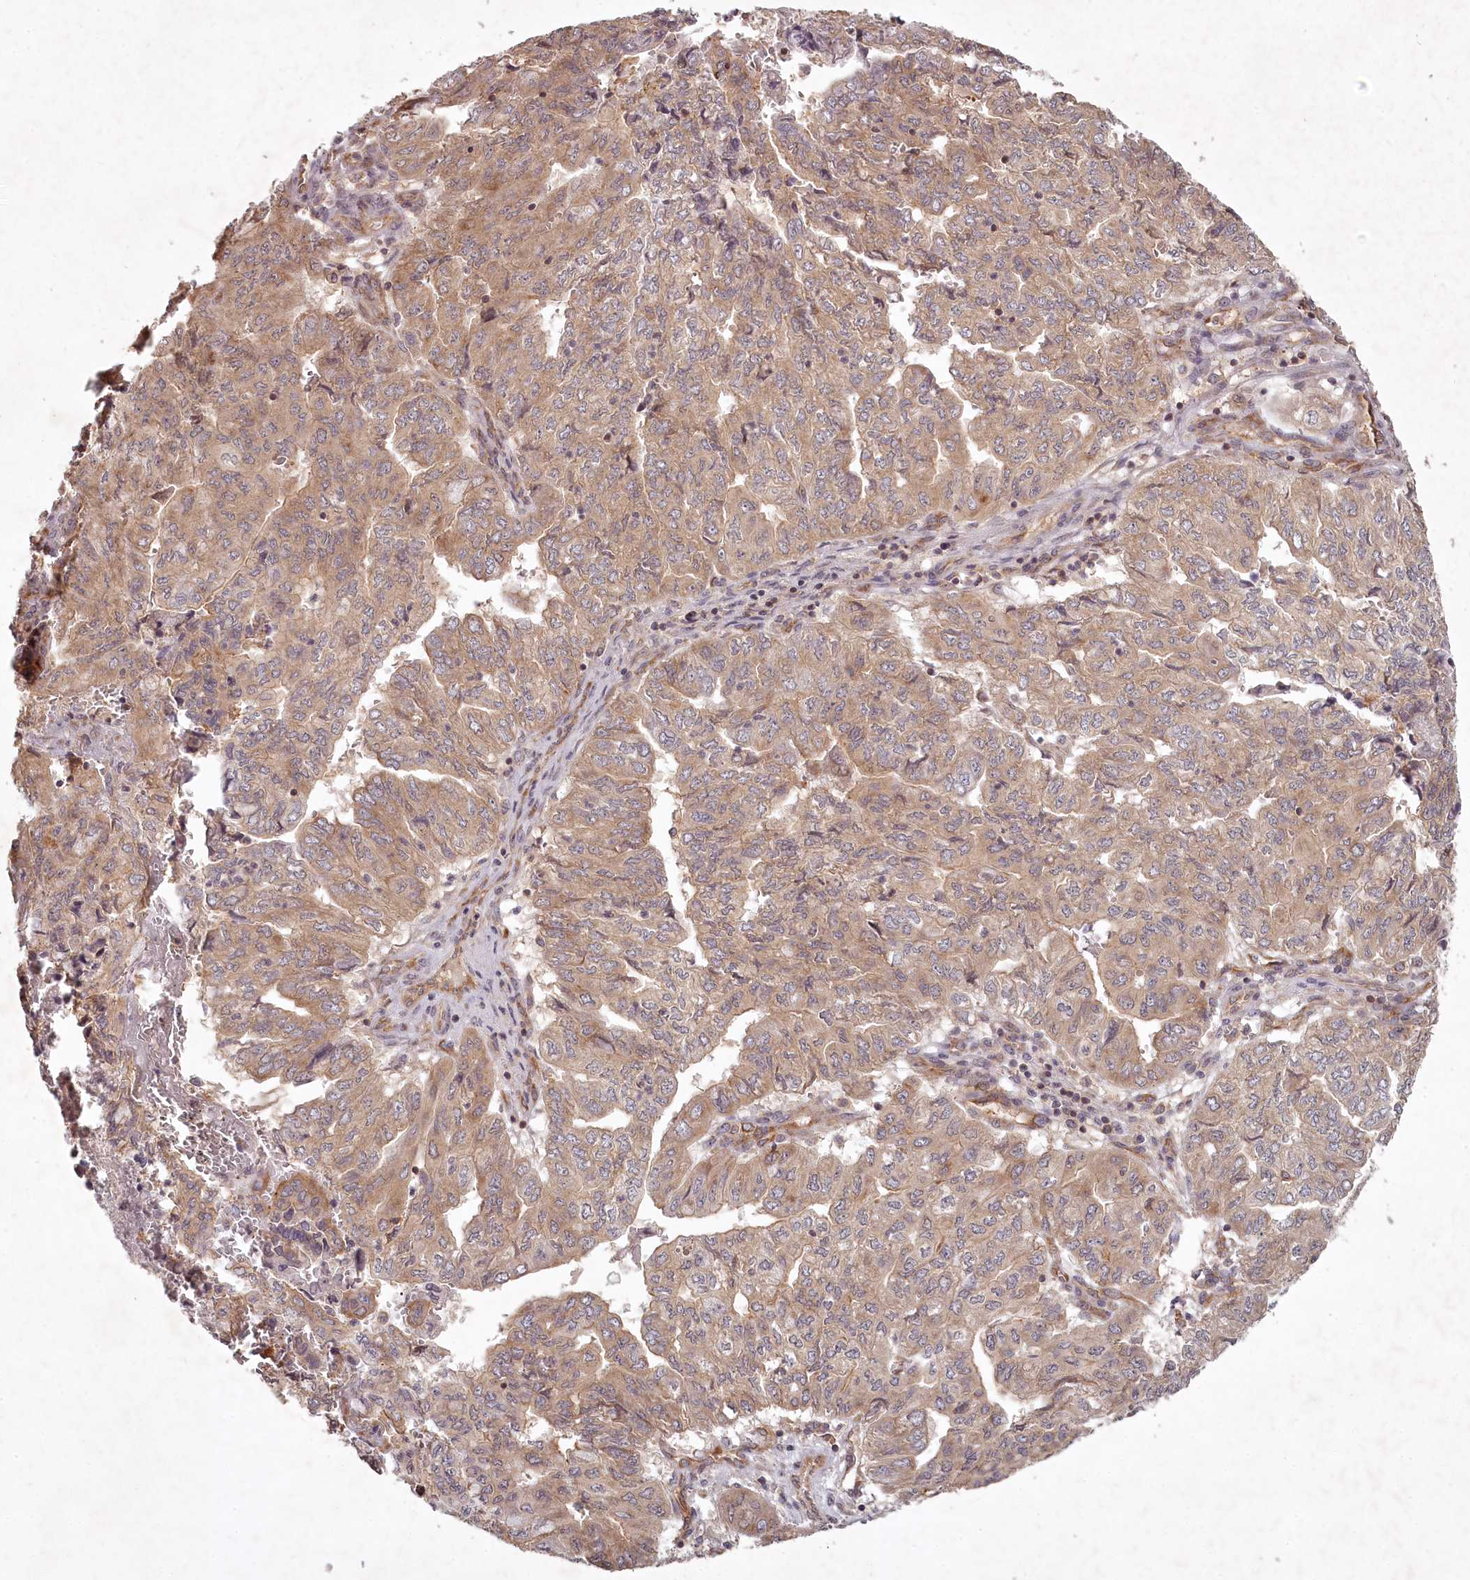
{"staining": {"intensity": "moderate", "quantity": ">75%", "location": "cytoplasmic/membranous"}, "tissue": "pancreatic cancer", "cell_type": "Tumor cells", "image_type": "cancer", "snomed": [{"axis": "morphology", "description": "Adenocarcinoma, NOS"}, {"axis": "topography", "description": "Pancreas"}], "caption": "This is an image of IHC staining of pancreatic cancer (adenocarcinoma), which shows moderate positivity in the cytoplasmic/membranous of tumor cells.", "gene": "TMIE", "patient": {"sex": "male", "age": 51}}